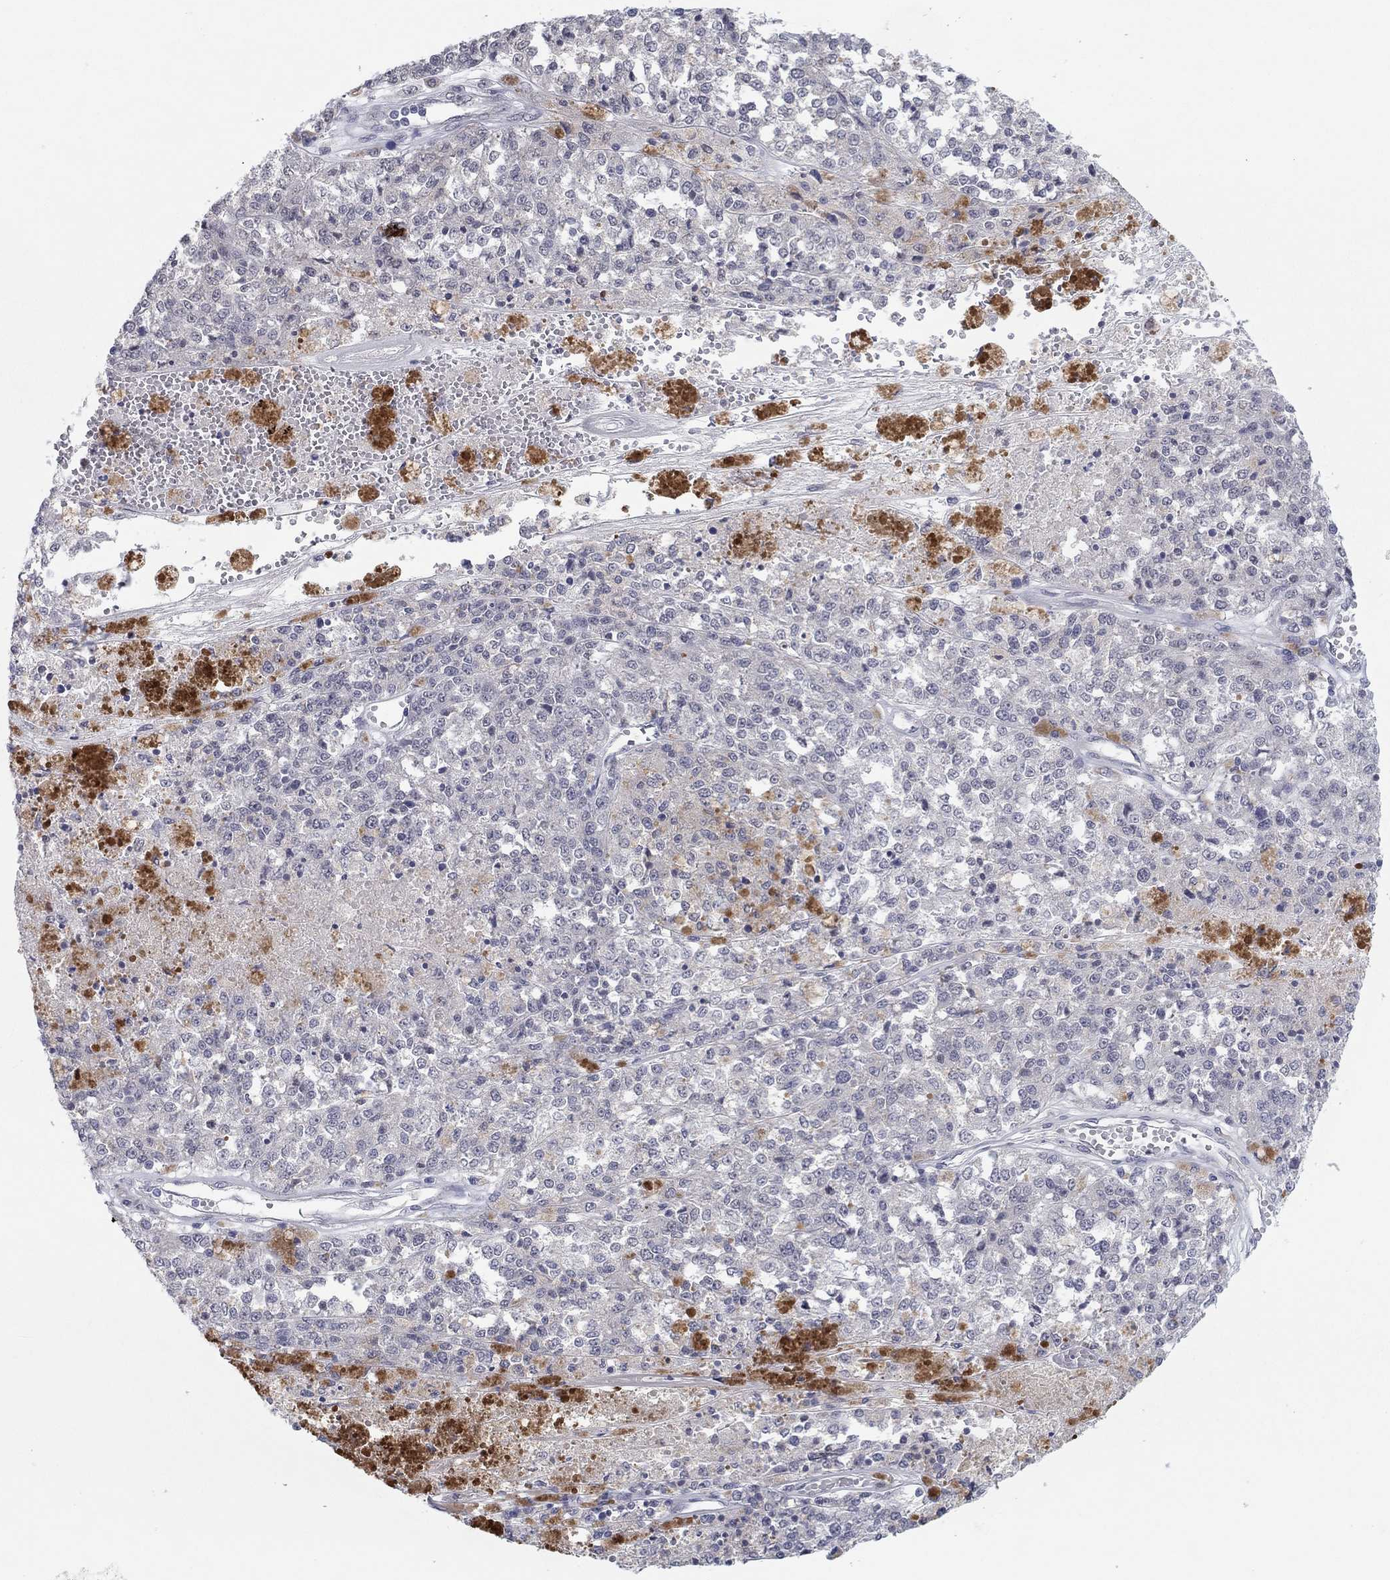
{"staining": {"intensity": "negative", "quantity": "none", "location": "none"}, "tissue": "melanoma", "cell_type": "Tumor cells", "image_type": "cancer", "snomed": [{"axis": "morphology", "description": "Malignant melanoma, Metastatic site"}, {"axis": "topography", "description": "Lymph node"}], "caption": "An immunohistochemistry micrograph of malignant melanoma (metastatic site) is shown. There is no staining in tumor cells of malignant melanoma (metastatic site).", "gene": "SLC22A2", "patient": {"sex": "female", "age": 64}}